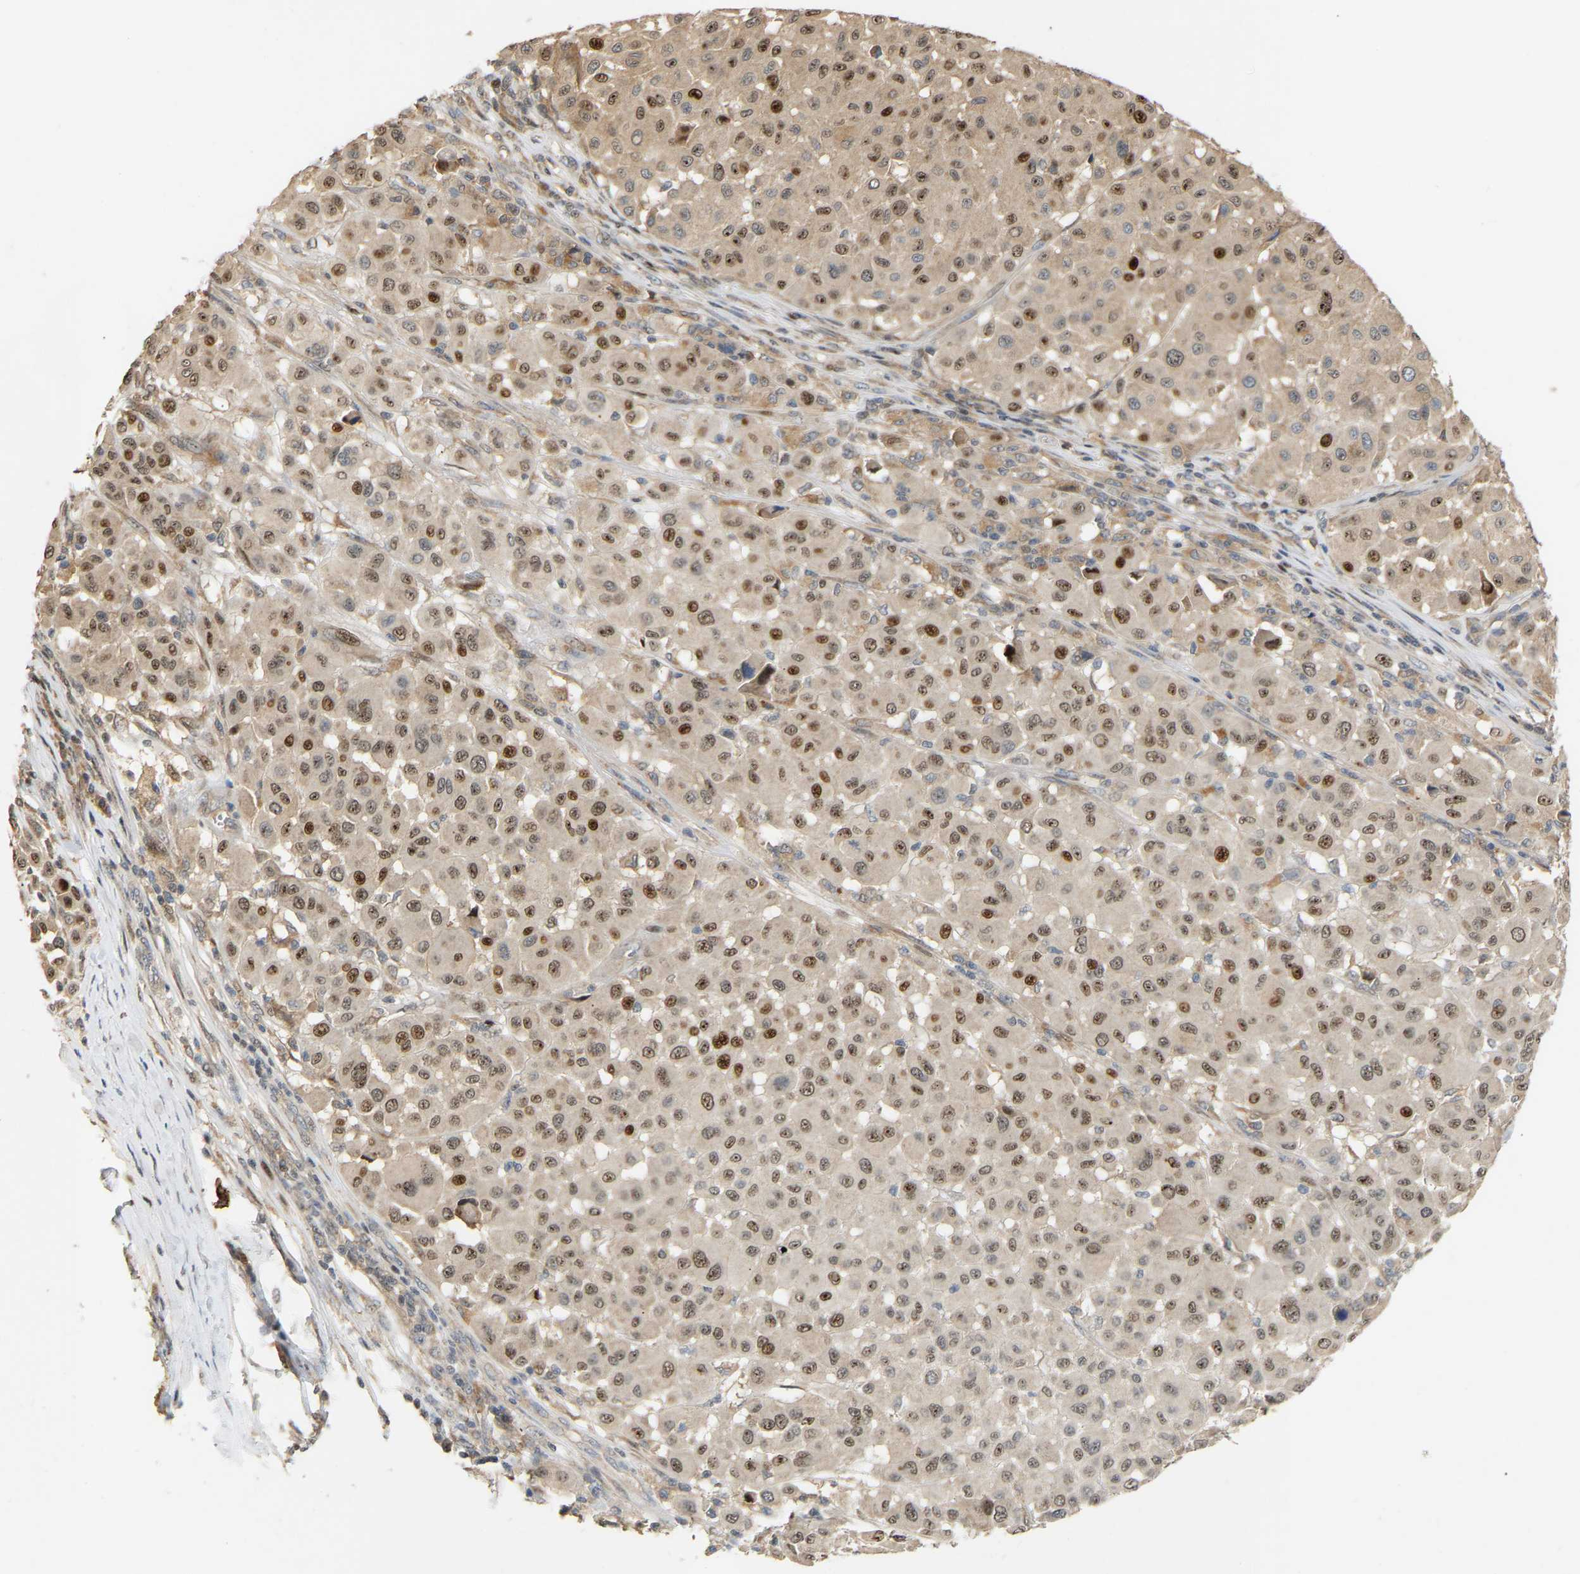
{"staining": {"intensity": "moderate", "quantity": ">75%", "location": "cytoplasmic/membranous,nuclear"}, "tissue": "melanoma", "cell_type": "Tumor cells", "image_type": "cancer", "snomed": [{"axis": "morphology", "description": "Malignant melanoma, Metastatic site"}, {"axis": "topography", "description": "Soft tissue"}], "caption": "Tumor cells reveal medium levels of moderate cytoplasmic/membranous and nuclear positivity in approximately >75% of cells in malignant melanoma (metastatic site).", "gene": "PTPN4", "patient": {"sex": "male", "age": 41}}